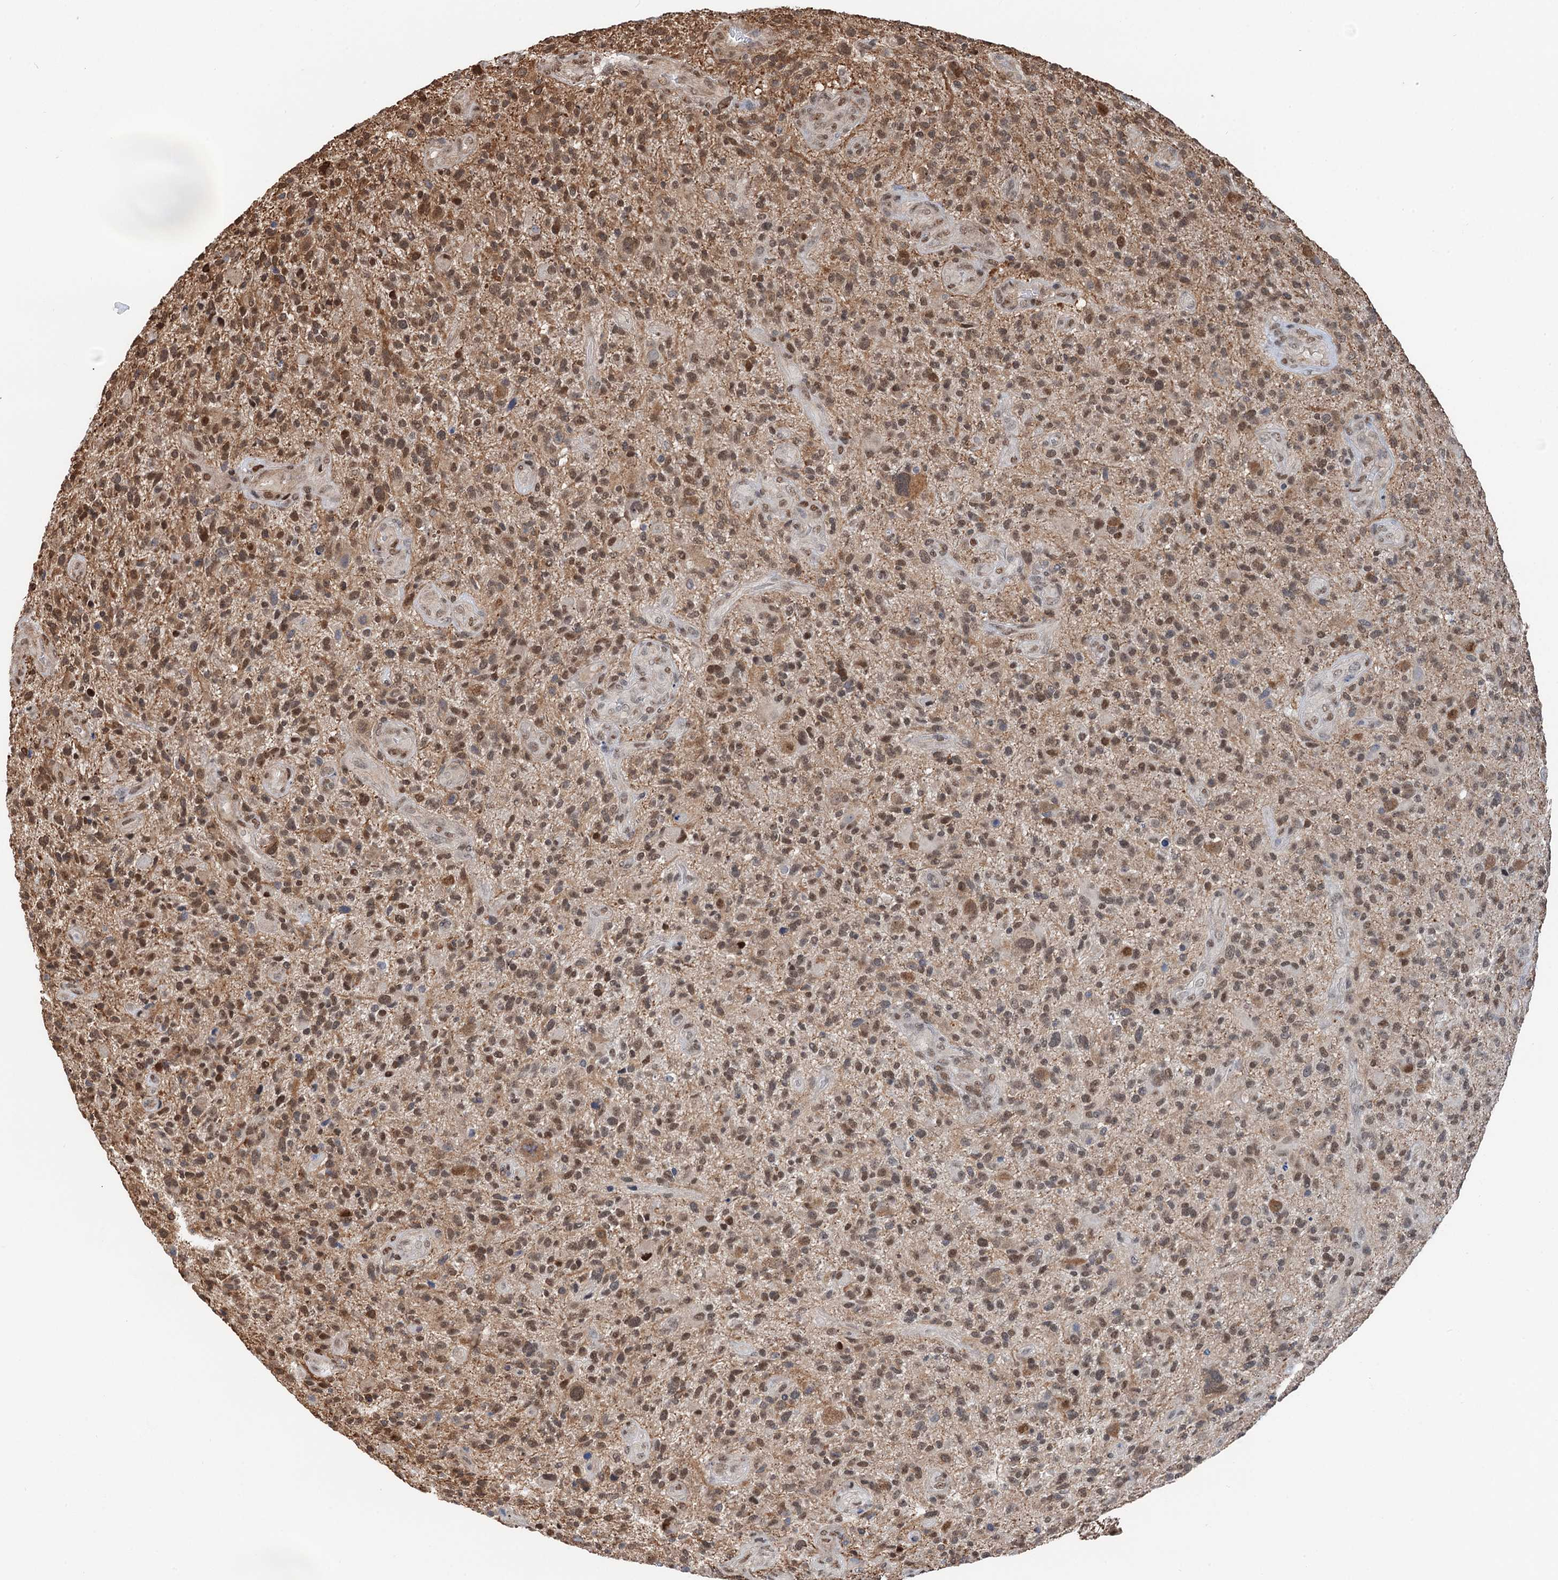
{"staining": {"intensity": "moderate", "quantity": ">75%", "location": "nuclear"}, "tissue": "glioma", "cell_type": "Tumor cells", "image_type": "cancer", "snomed": [{"axis": "morphology", "description": "Glioma, malignant, High grade"}, {"axis": "topography", "description": "Brain"}], "caption": "DAB immunohistochemical staining of malignant glioma (high-grade) shows moderate nuclear protein staining in about >75% of tumor cells. (Stains: DAB in brown, nuclei in blue, Microscopy: brightfield microscopy at high magnification).", "gene": "CFDP1", "patient": {"sex": "male", "age": 47}}